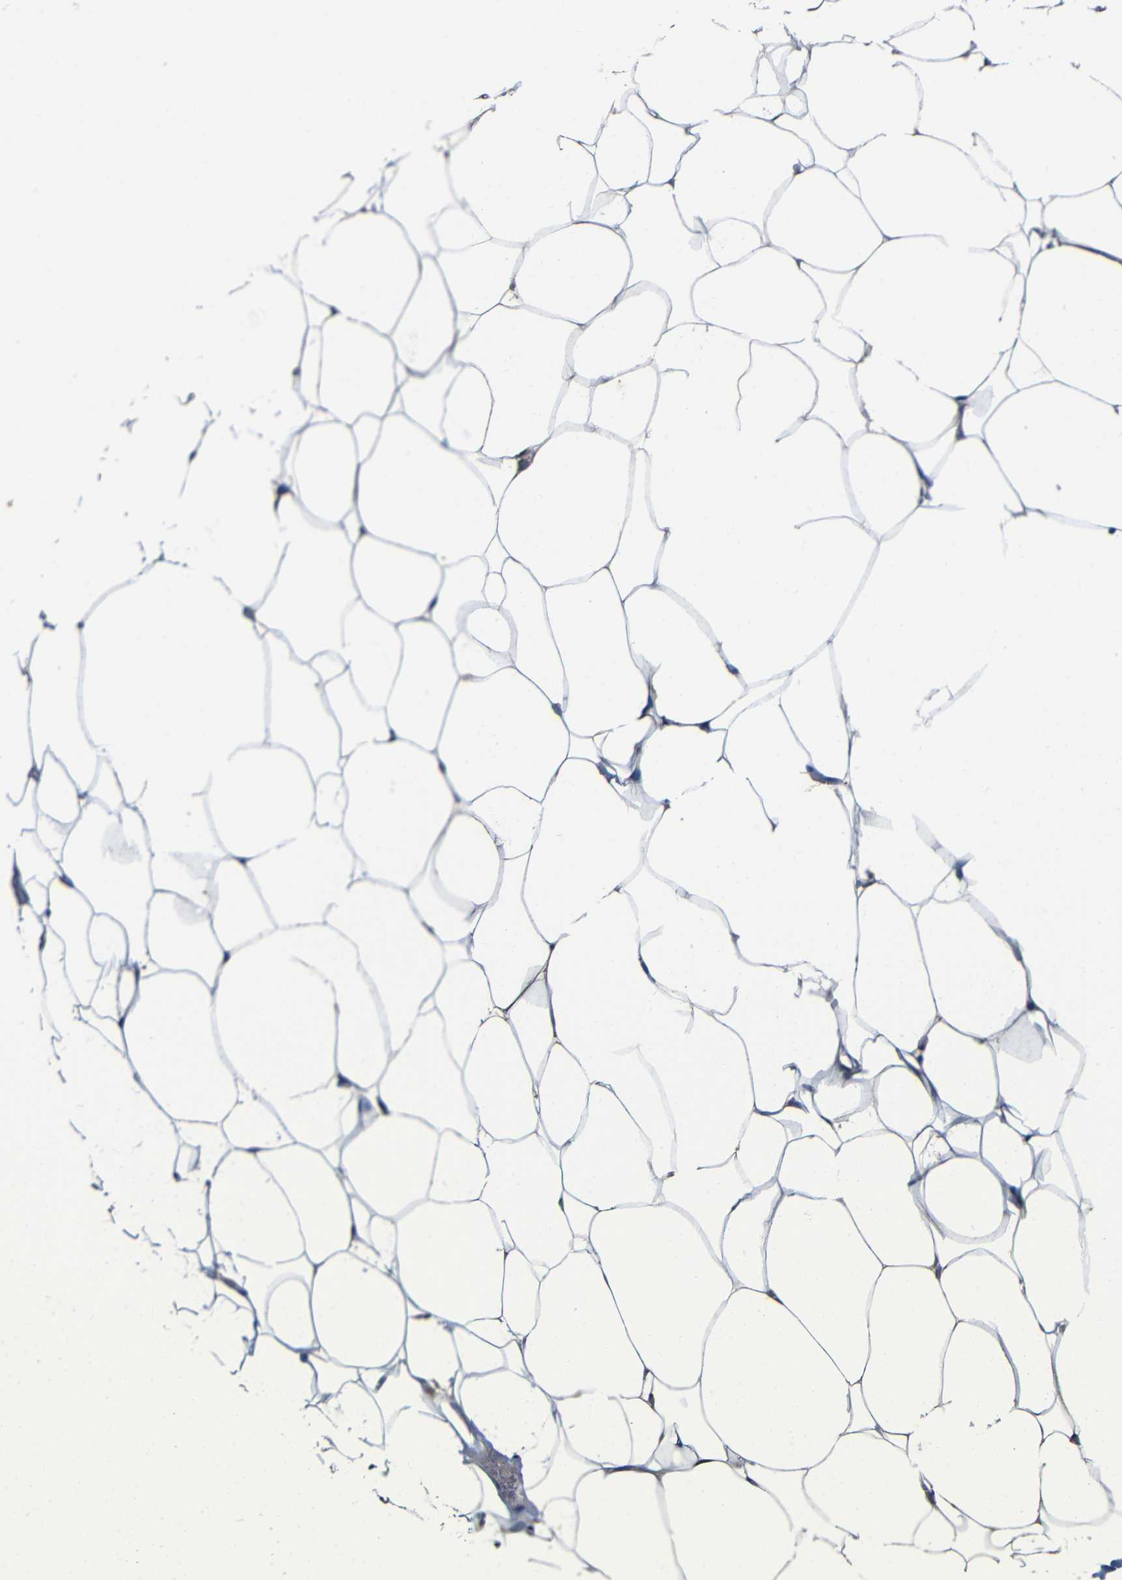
{"staining": {"intensity": "moderate", "quantity": "<25%", "location": "cytoplasmic/membranous"}, "tissue": "adipose tissue", "cell_type": "Adipocytes", "image_type": "normal", "snomed": [{"axis": "morphology", "description": "Normal tissue, NOS"}, {"axis": "topography", "description": "Breast"}, {"axis": "topography", "description": "Adipose tissue"}], "caption": "Immunohistochemistry photomicrograph of unremarkable adipose tissue: adipose tissue stained using immunohistochemistry demonstrates low levels of moderate protein expression localized specifically in the cytoplasmic/membranous of adipocytes, appearing as a cytoplasmic/membranous brown color.", "gene": "ACKR2", "patient": {"sex": "female", "age": 25}}